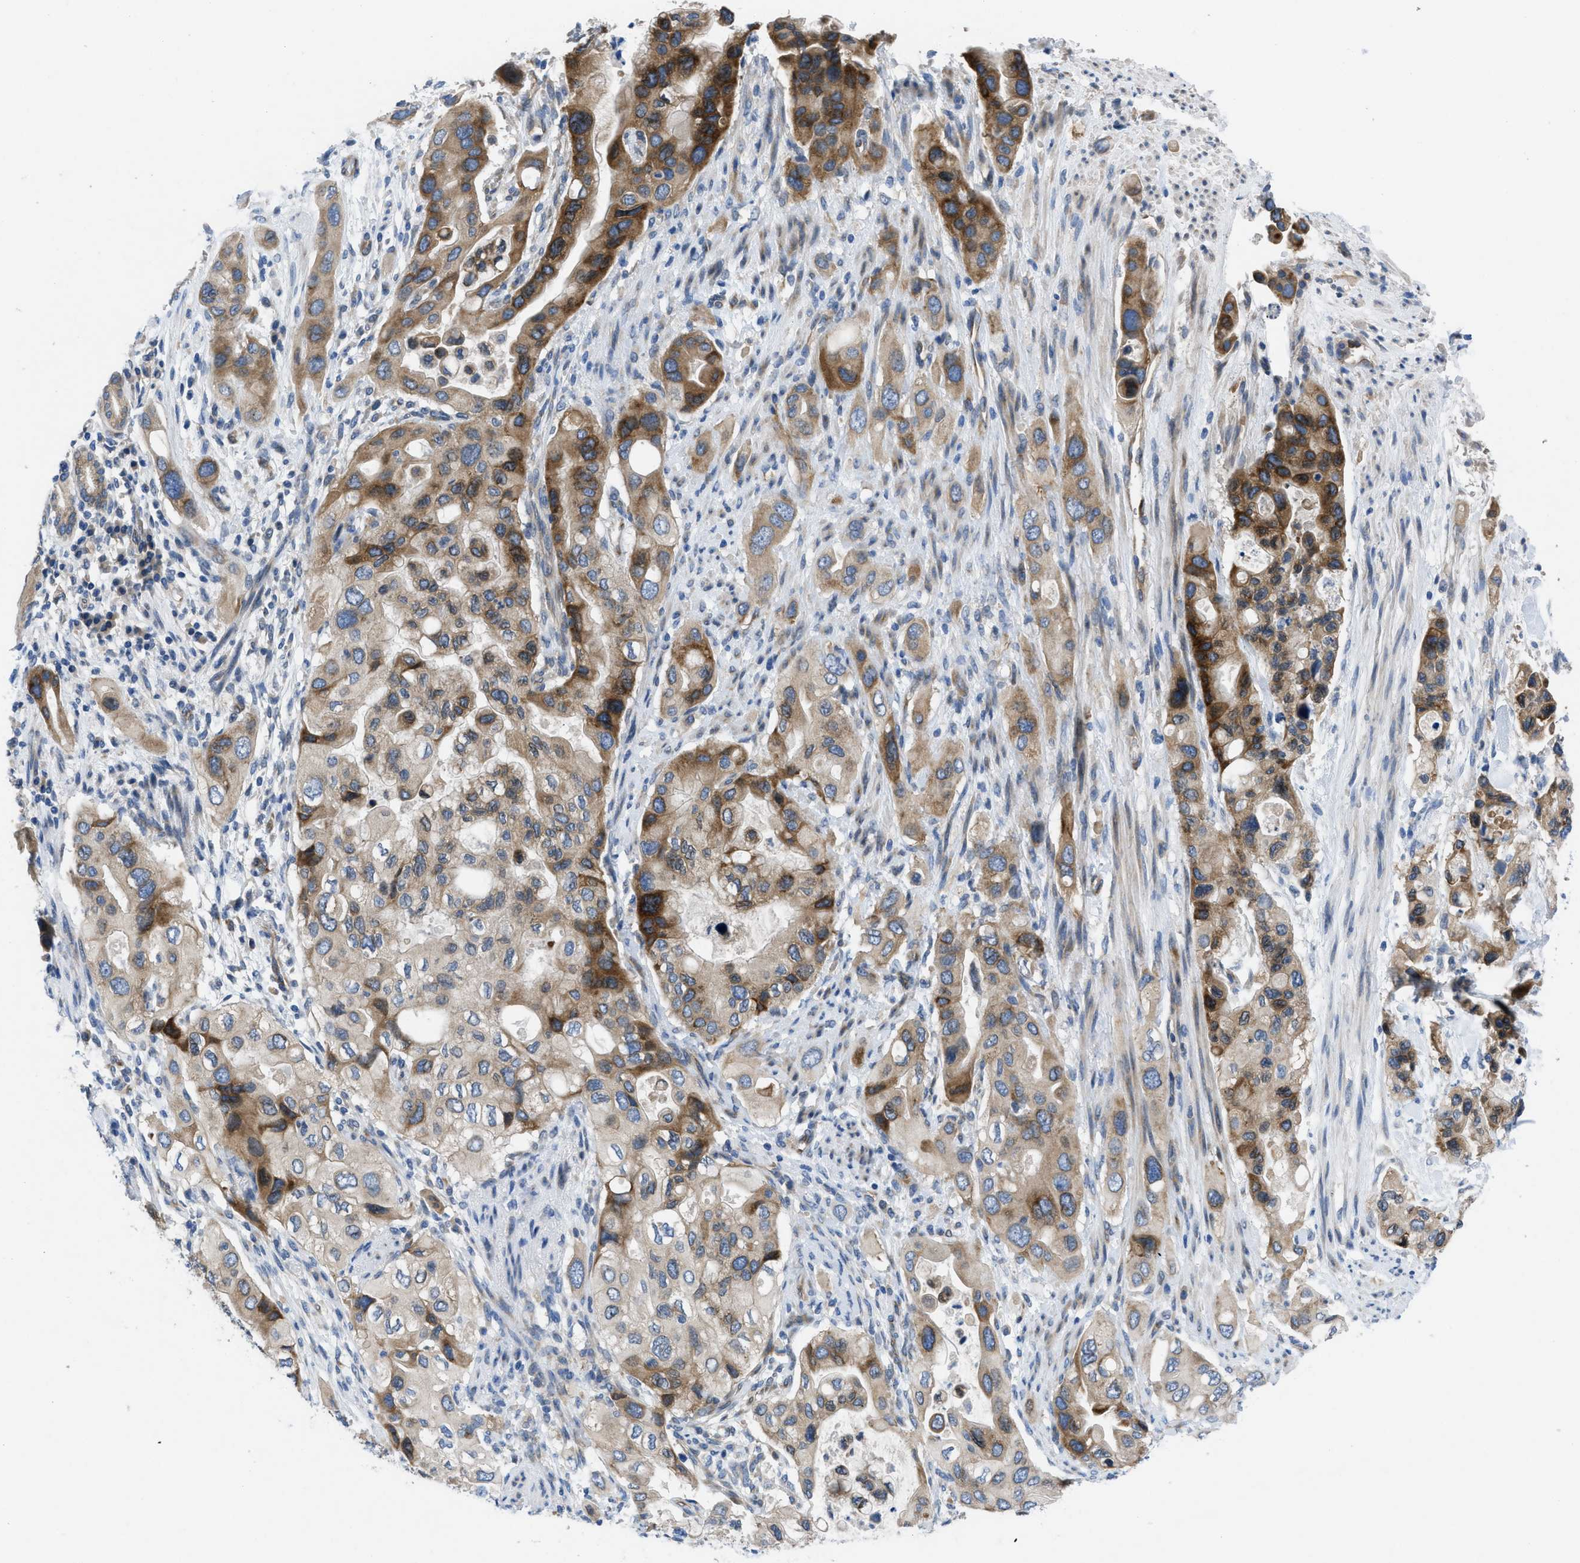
{"staining": {"intensity": "strong", "quantity": "25%-75%", "location": "cytoplasmic/membranous"}, "tissue": "pancreatic cancer", "cell_type": "Tumor cells", "image_type": "cancer", "snomed": [{"axis": "morphology", "description": "Adenocarcinoma, NOS"}, {"axis": "topography", "description": "Pancreas"}], "caption": "This is a photomicrograph of immunohistochemistry staining of pancreatic adenocarcinoma, which shows strong staining in the cytoplasmic/membranous of tumor cells.", "gene": "PGR", "patient": {"sex": "female", "age": 56}}